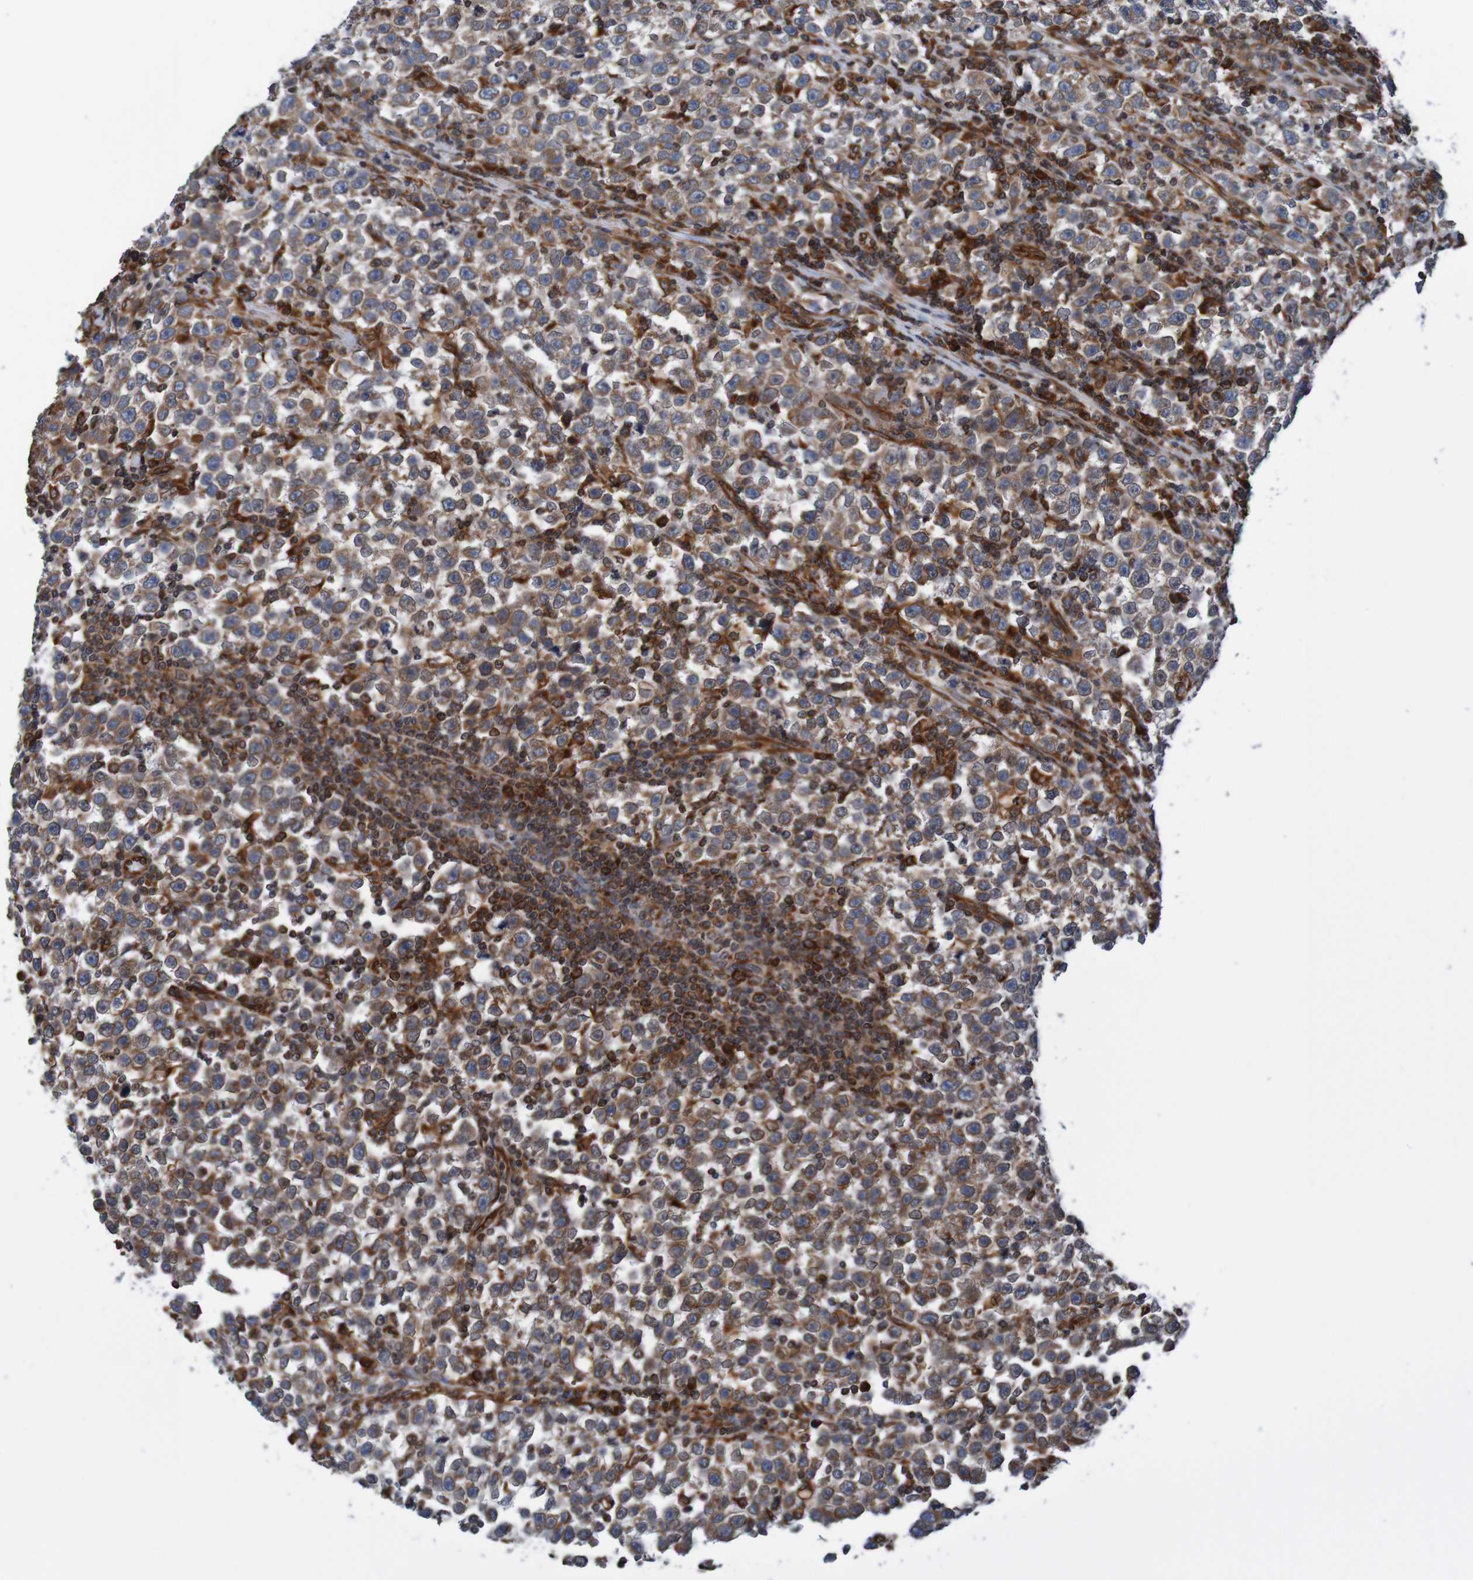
{"staining": {"intensity": "strong", "quantity": ">75%", "location": "cytoplasmic/membranous,nuclear"}, "tissue": "testis cancer", "cell_type": "Tumor cells", "image_type": "cancer", "snomed": [{"axis": "morphology", "description": "Seminoma, NOS"}, {"axis": "topography", "description": "Testis"}], "caption": "Seminoma (testis) was stained to show a protein in brown. There is high levels of strong cytoplasmic/membranous and nuclear positivity in approximately >75% of tumor cells. The staining was performed using DAB to visualize the protein expression in brown, while the nuclei were stained in blue with hematoxylin (Magnification: 20x).", "gene": "TMEM109", "patient": {"sex": "male", "age": 43}}